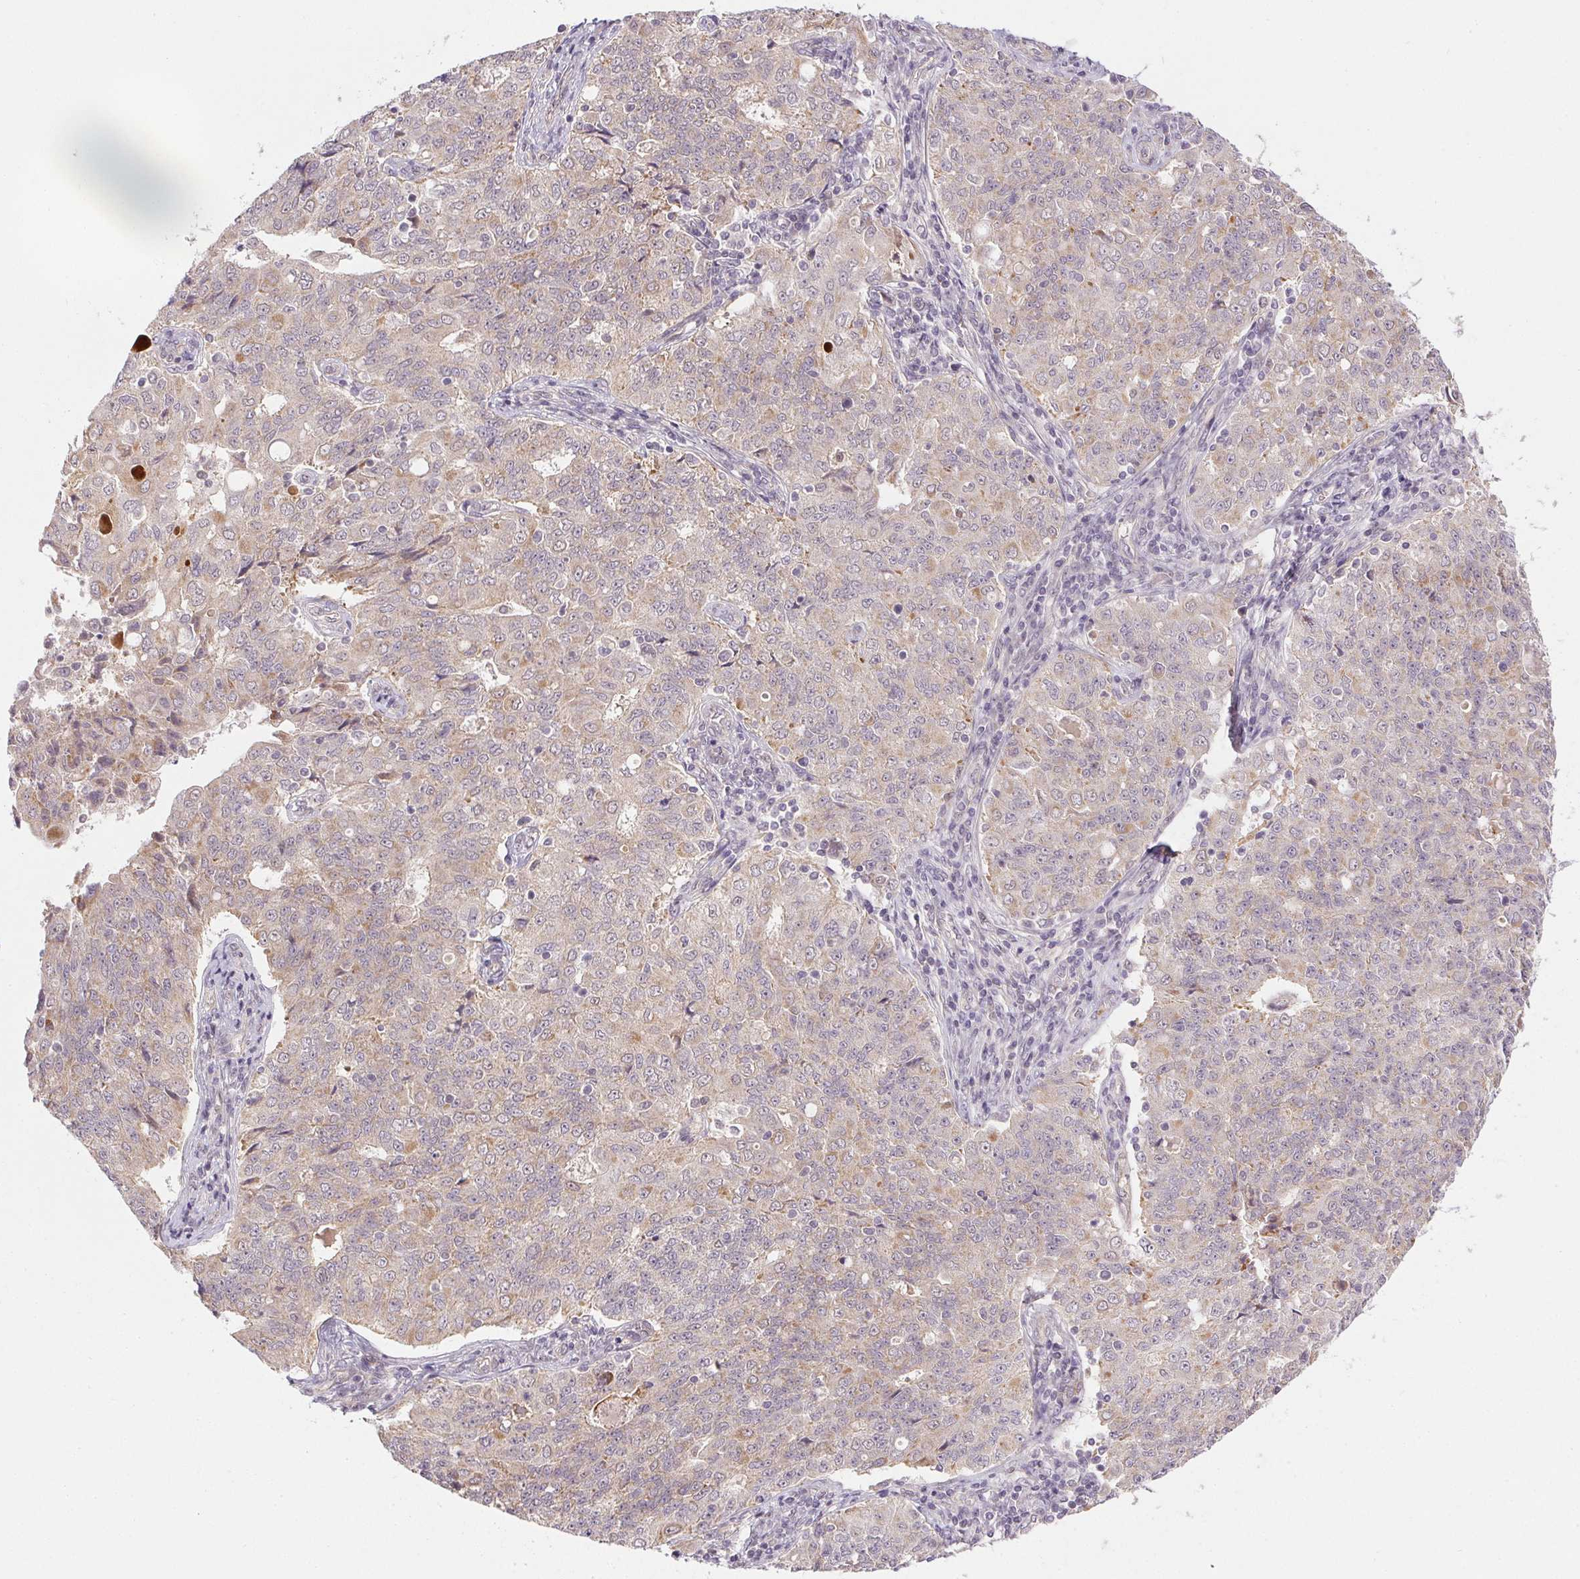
{"staining": {"intensity": "negative", "quantity": "none", "location": "none"}, "tissue": "endometrial cancer", "cell_type": "Tumor cells", "image_type": "cancer", "snomed": [{"axis": "morphology", "description": "Adenocarcinoma, NOS"}, {"axis": "topography", "description": "Endometrium"}], "caption": "A high-resolution image shows IHC staining of endometrial adenocarcinoma, which demonstrates no significant expression in tumor cells.", "gene": "CFAP92", "patient": {"sex": "female", "age": 43}}